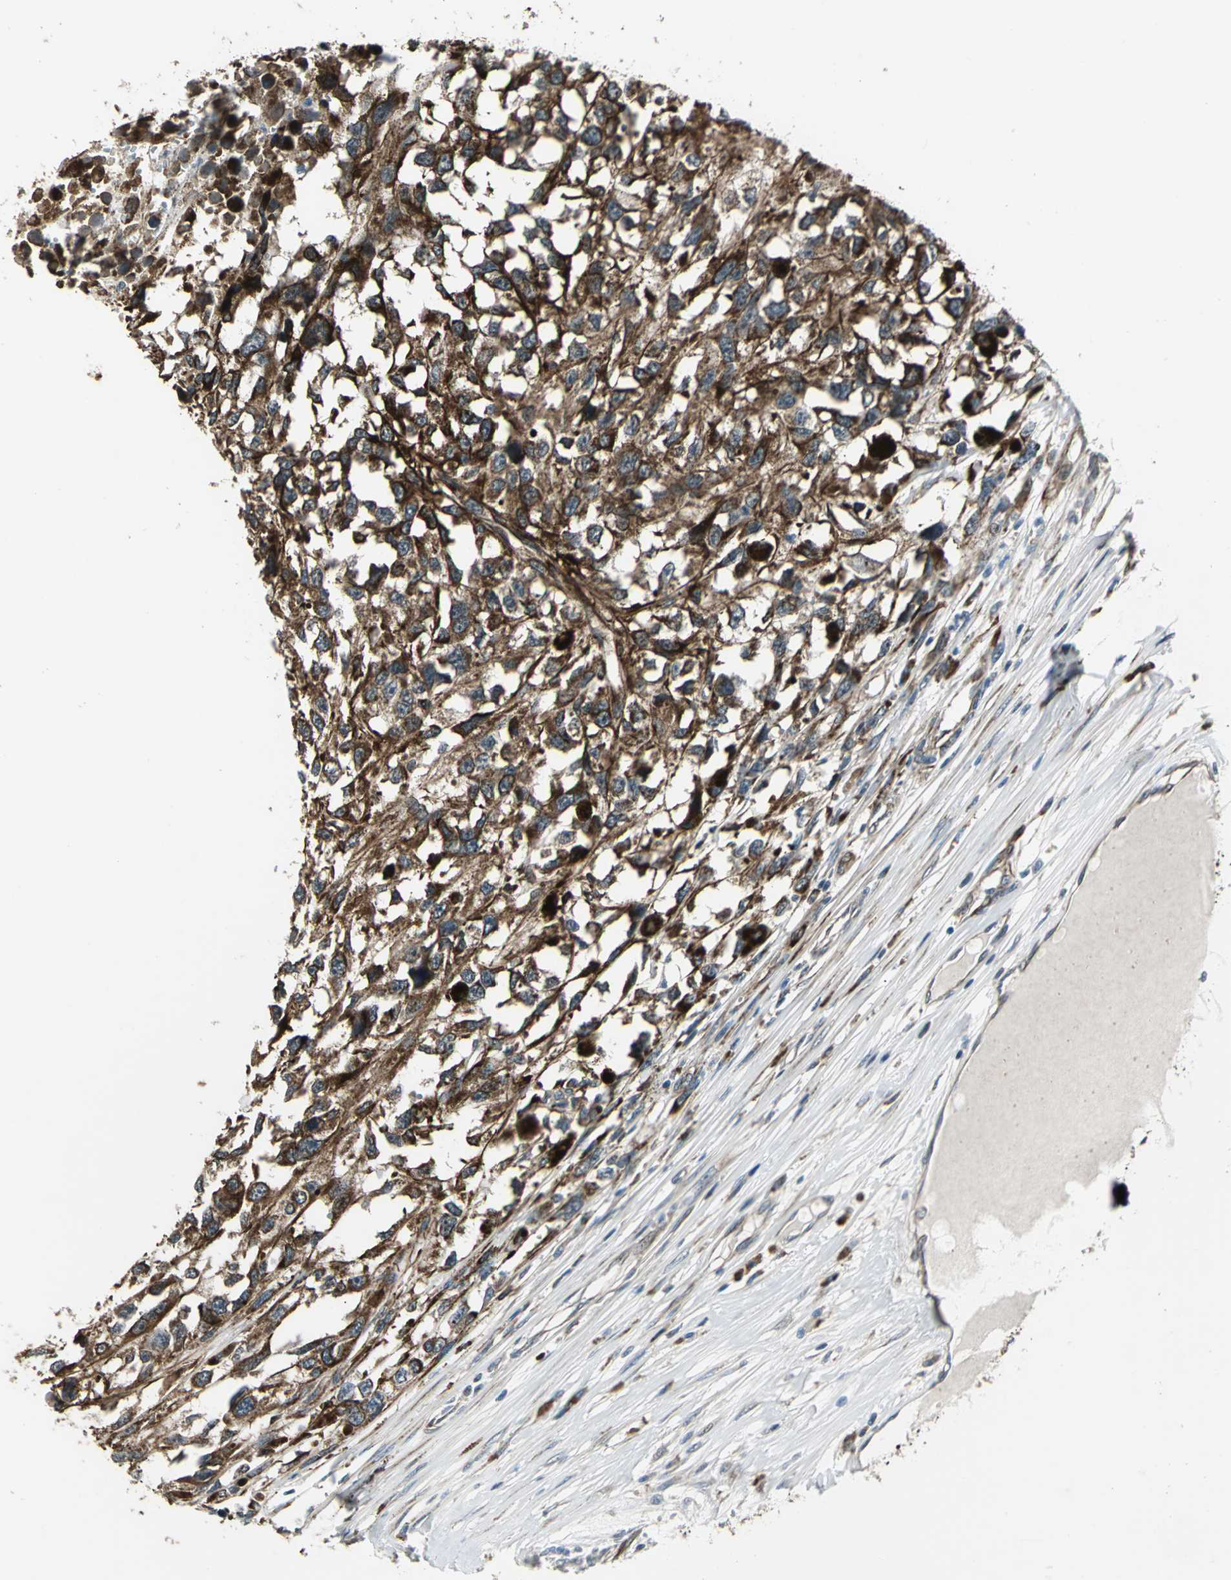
{"staining": {"intensity": "strong", "quantity": ">75%", "location": "cytoplasmic/membranous"}, "tissue": "melanoma", "cell_type": "Tumor cells", "image_type": "cancer", "snomed": [{"axis": "morphology", "description": "Malignant melanoma, Metastatic site"}, {"axis": "topography", "description": "Lymph node"}], "caption": "Melanoma tissue shows strong cytoplasmic/membranous expression in about >75% of tumor cells, visualized by immunohistochemistry.", "gene": "EXD2", "patient": {"sex": "male", "age": 59}}